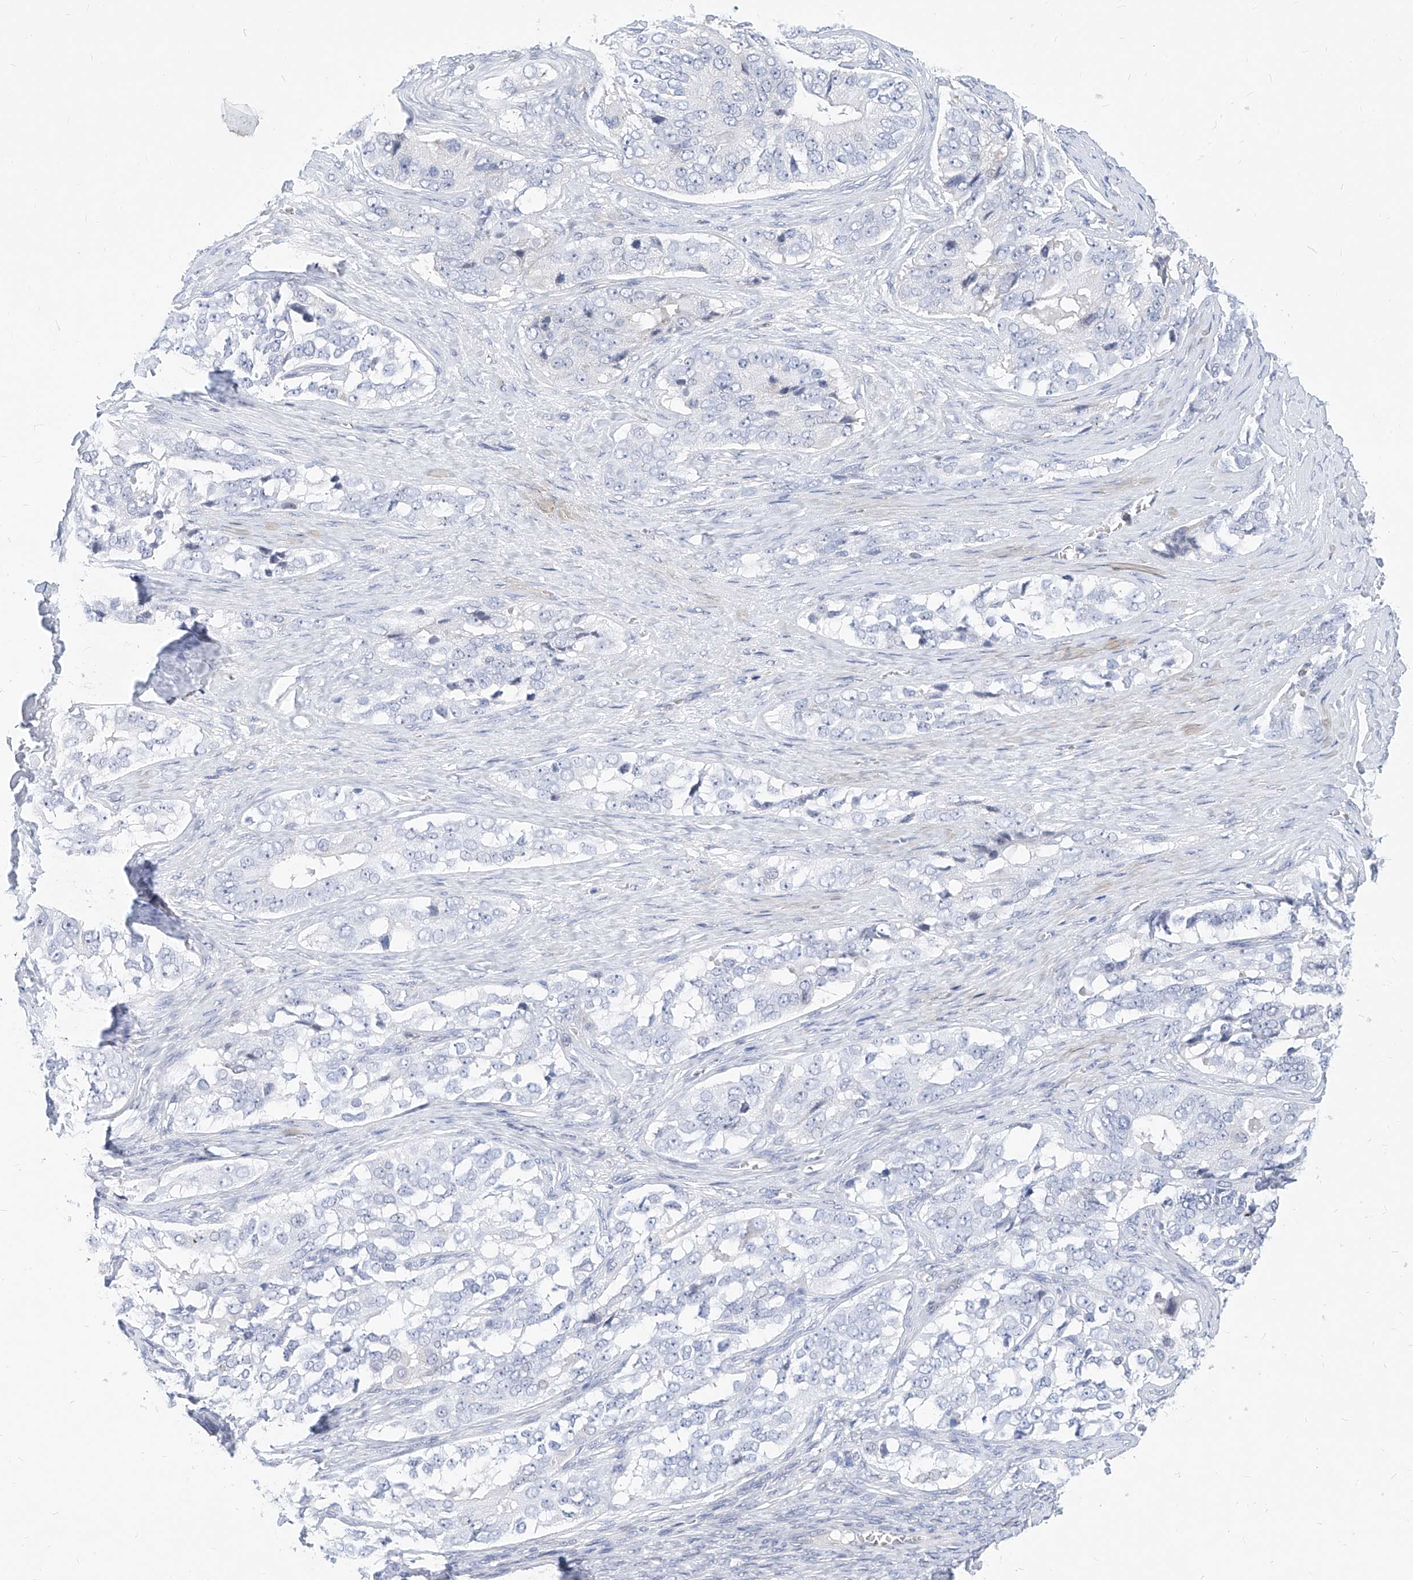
{"staining": {"intensity": "negative", "quantity": "none", "location": "none"}, "tissue": "ovarian cancer", "cell_type": "Tumor cells", "image_type": "cancer", "snomed": [{"axis": "morphology", "description": "Carcinoma, endometroid"}, {"axis": "topography", "description": "Ovary"}], "caption": "Ovarian cancer (endometroid carcinoma) stained for a protein using IHC demonstrates no expression tumor cells.", "gene": "MX2", "patient": {"sex": "female", "age": 51}}